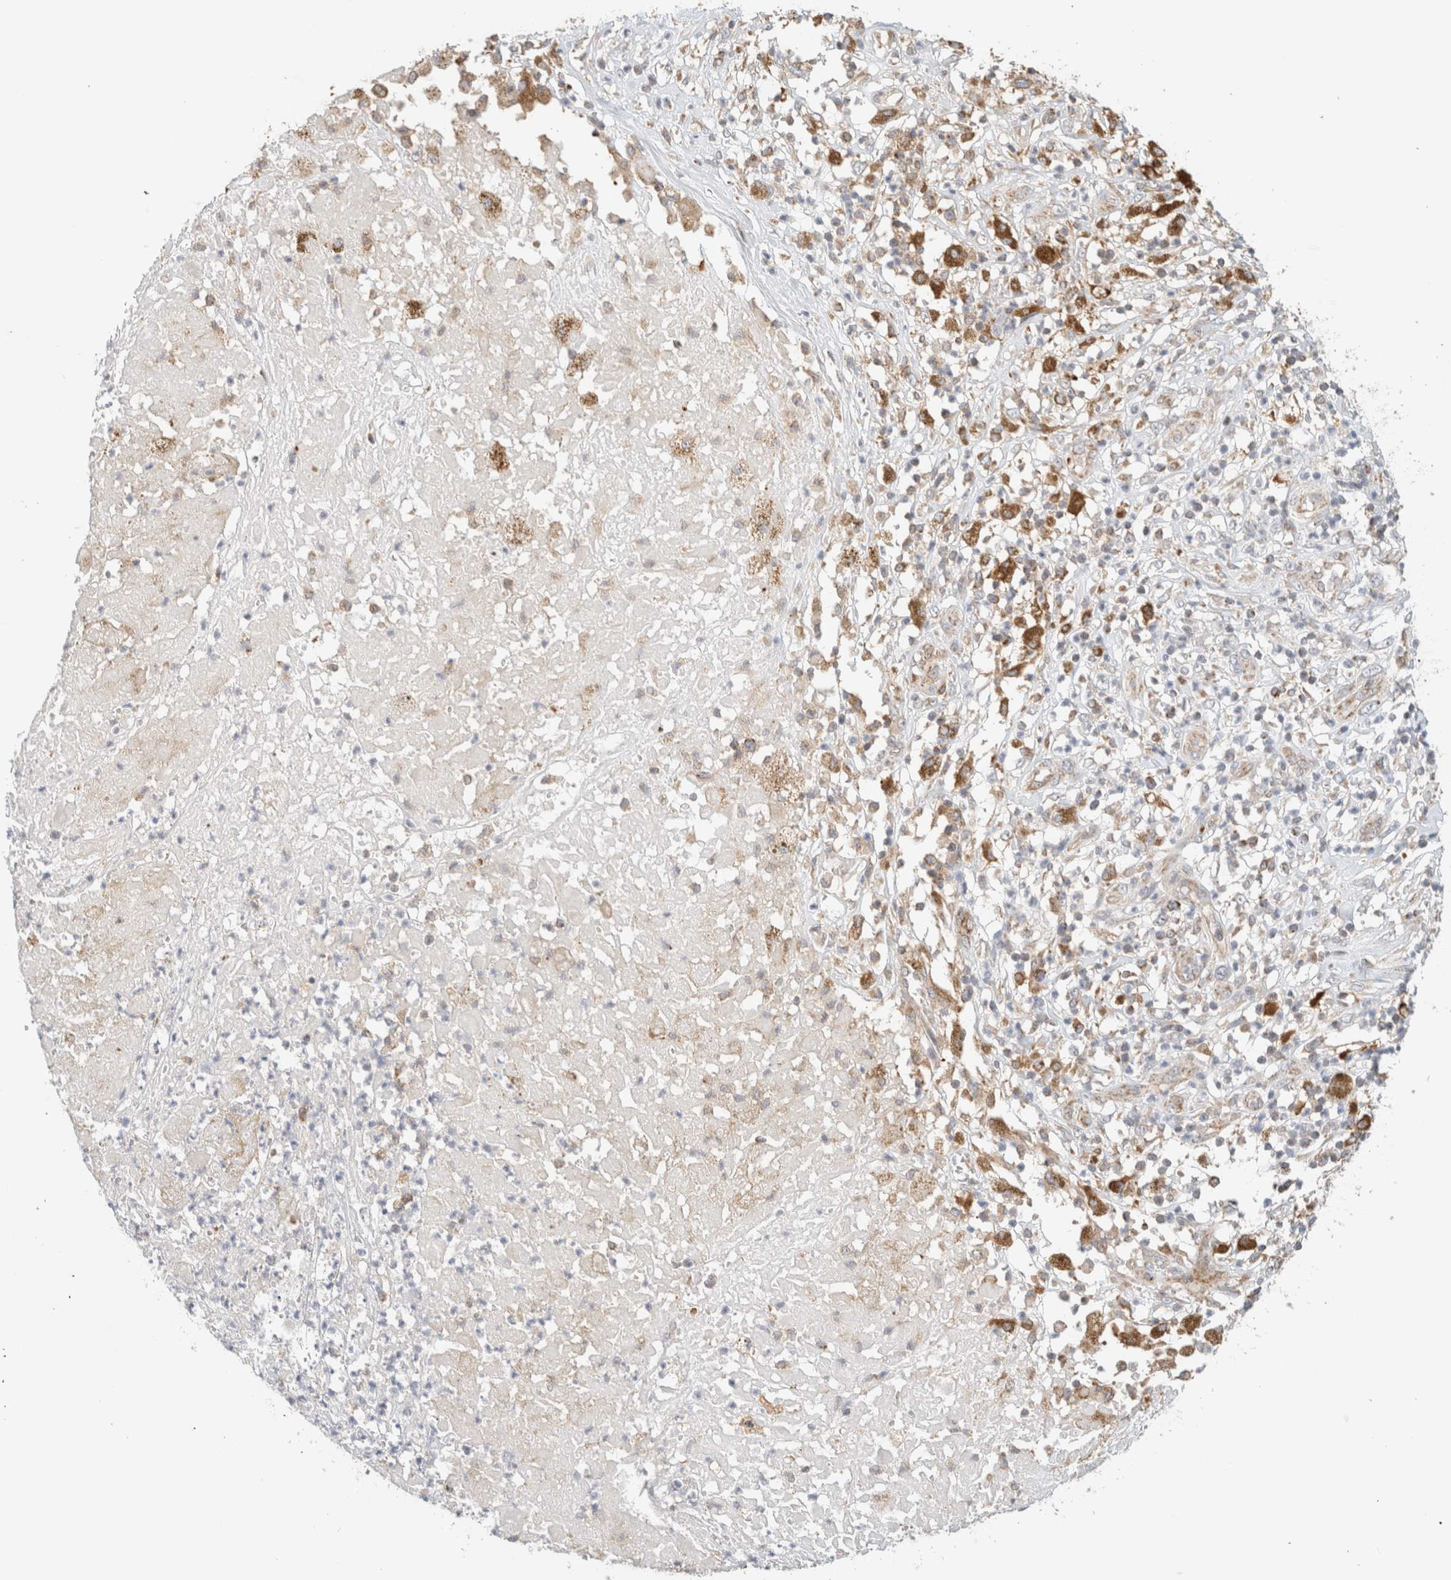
{"staining": {"intensity": "weak", "quantity": ">75%", "location": "cytoplasmic/membranous"}, "tissue": "melanoma", "cell_type": "Tumor cells", "image_type": "cancer", "snomed": [{"axis": "morphology", "description": "Necrosis, NOS"}, {"axis": "morphology", "description": "Malignant melanoma, NOS"}, {"axis": "topography", "description": "Skin"}], "caption": "This micrograph demonstrates IHC staining of human melanoma, with low weak cytoplasmic/membranous staining in approximately >75% of tumor cells.", "gene": "MRM3", "patient": {"sex": "female", "age": 87}}